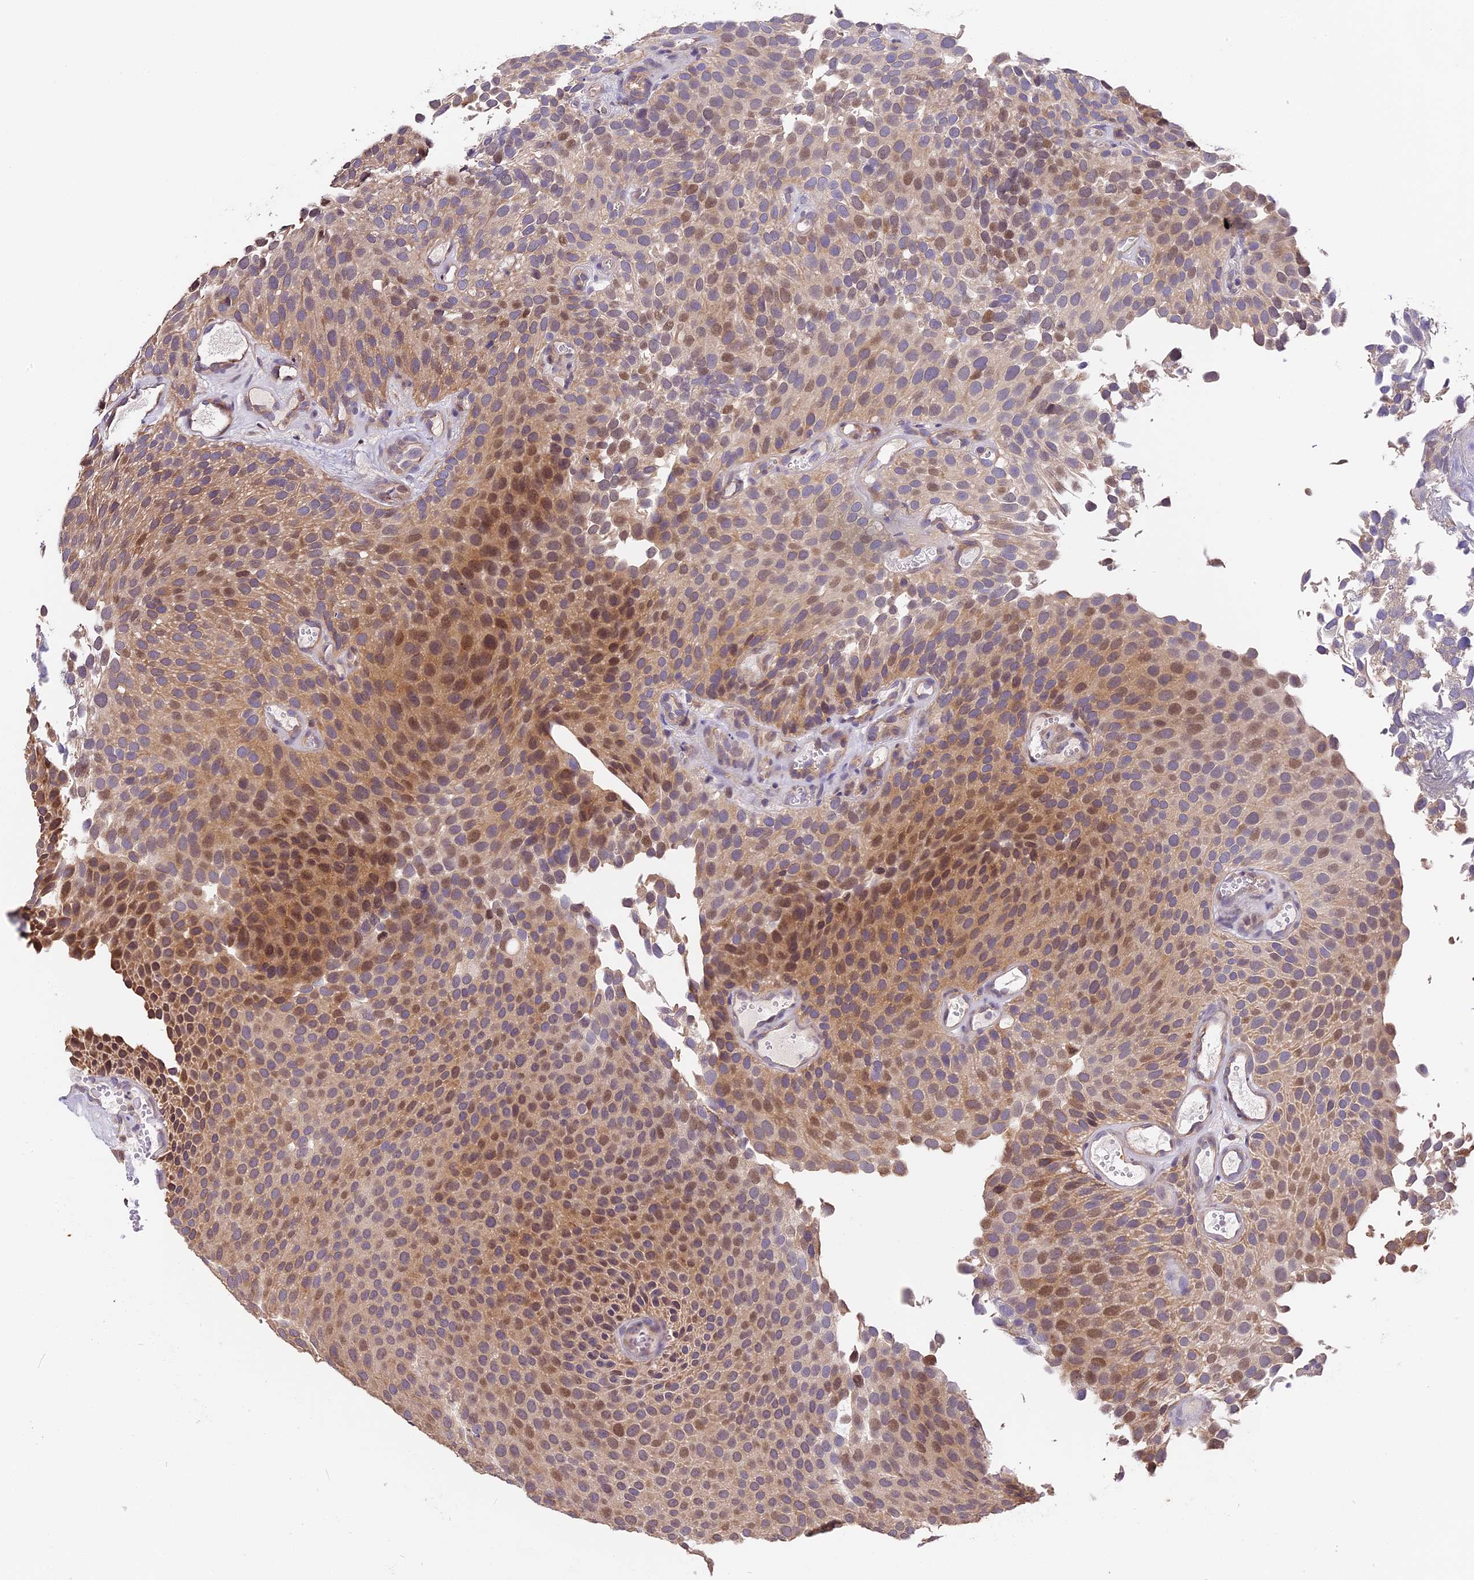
{"staining": {"intensity": "moderate", "quantity": "25%-75%", "location": "cytoplasmic/membranous,nuclear"}, "tissue": "urothelial cancer", "cell_type": "Tumor cells", "image_type": "cancer", "snomed": [{"axis": "morphology", "description": "Urothelial carcinoma, Low grade"}, {"axis": "topography", "description": "Urinary bladder"}], "caption": "A photomicrograph of urothelial cancer stained for a protein demonstrates moderate cytoplasmic/membranous and nuclear brown staining in tumor cells.", "gene": "BSCL2", "patient": {"sex": "male", "age": 89}}